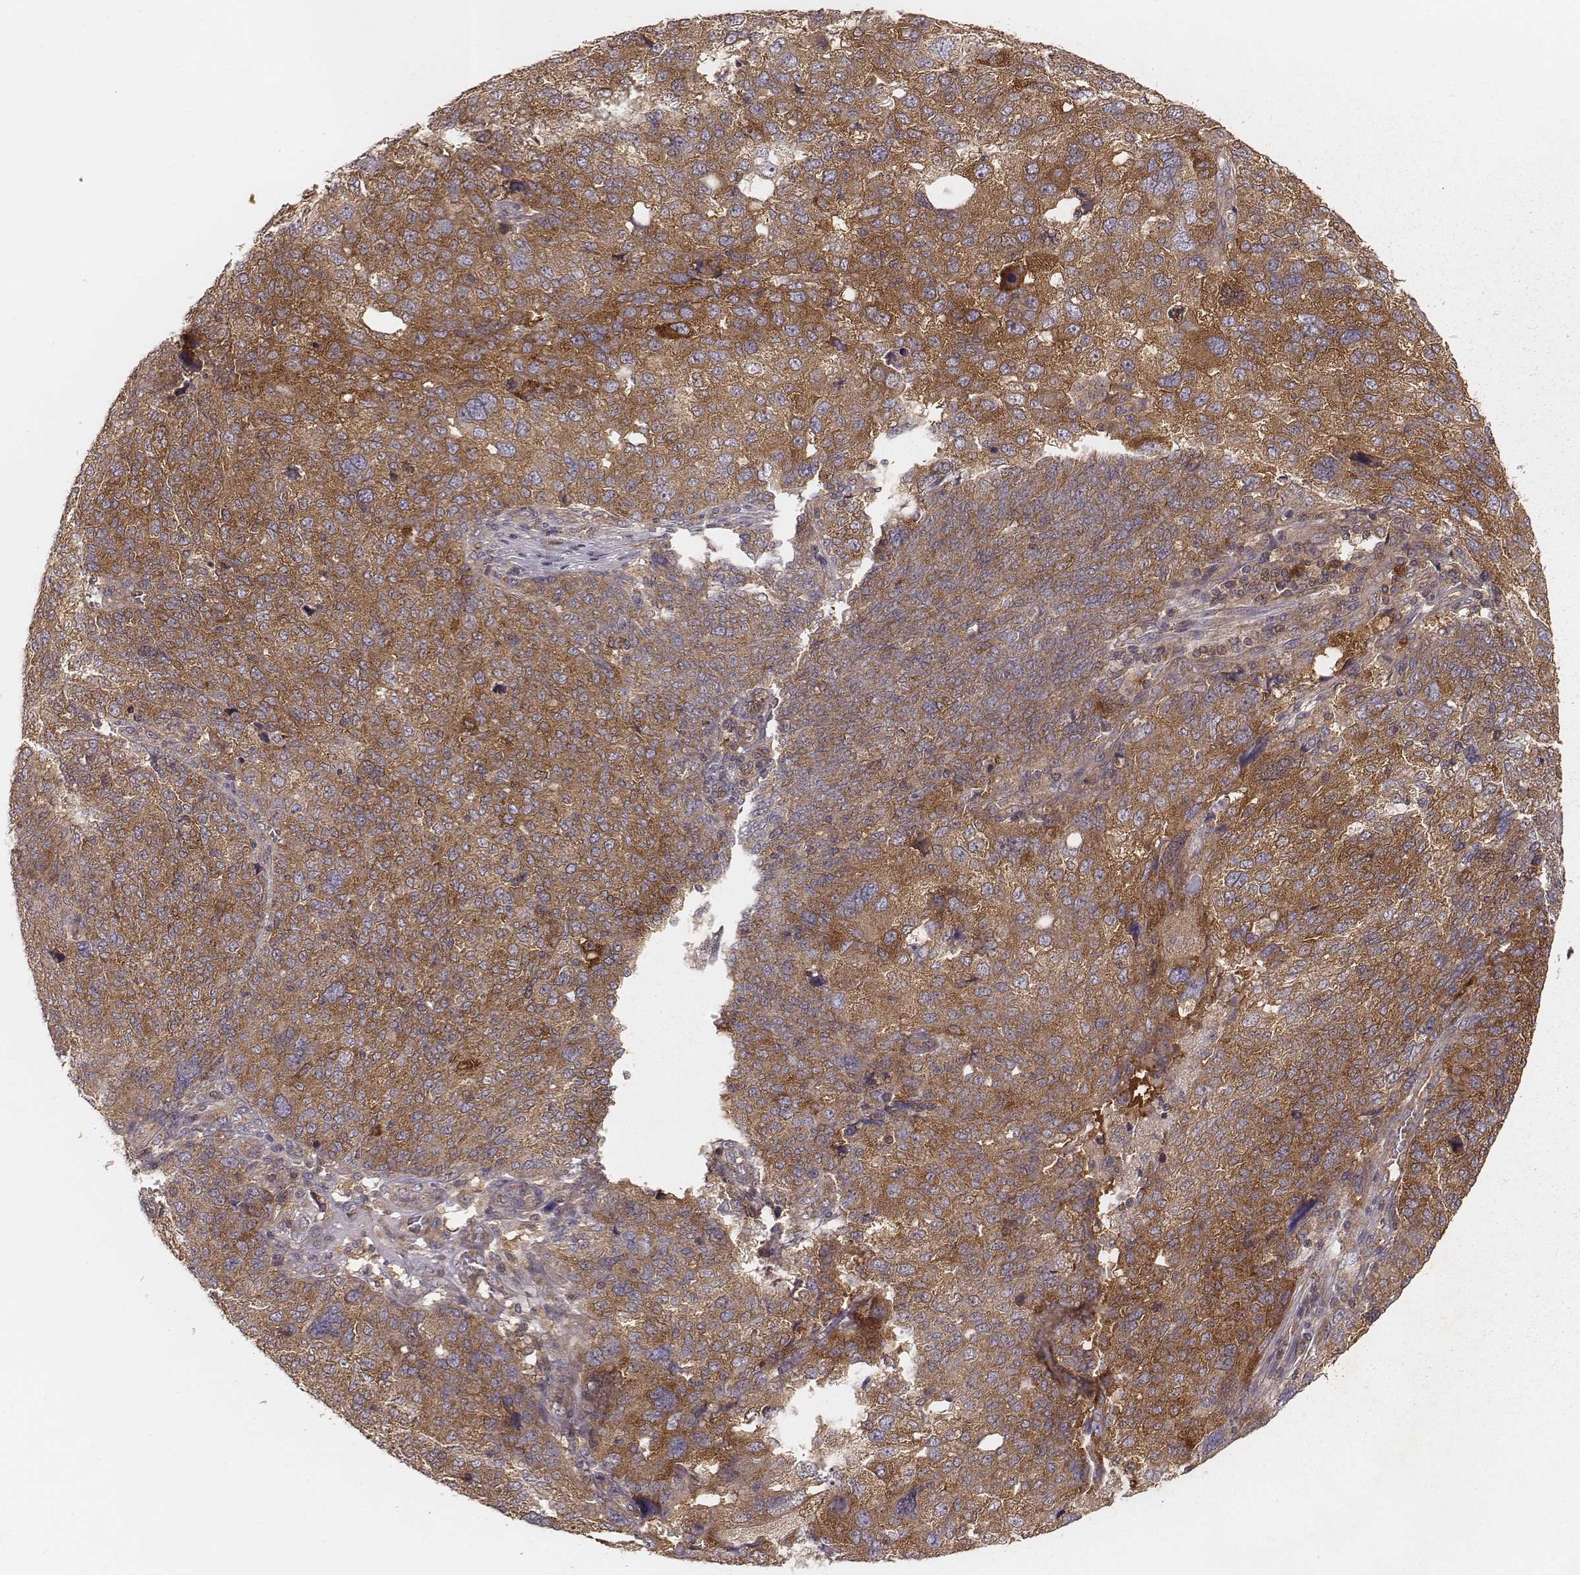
{"staining": {"intensity": "moderate", "quantity": ">75%", "location": "cytoplasmic/membranous"}, "tissue": "ovarian cancer", "cell_type": "Tumor cells", "image_type": "cancer", "snomed": [{"axis": "morphology", "description": "Carcinoma, endometroid"}, {"axis": "topography", "description": "Ovary"}], "caption": "Human endometroid carcinoma (ovarian) stained for a protein (brown) reveals moderate cytoplasmic/membranous positive expression in about >75% of tumor cells.", "gene": "CARS1", "patient": {"sex": "female", "age": 58}}